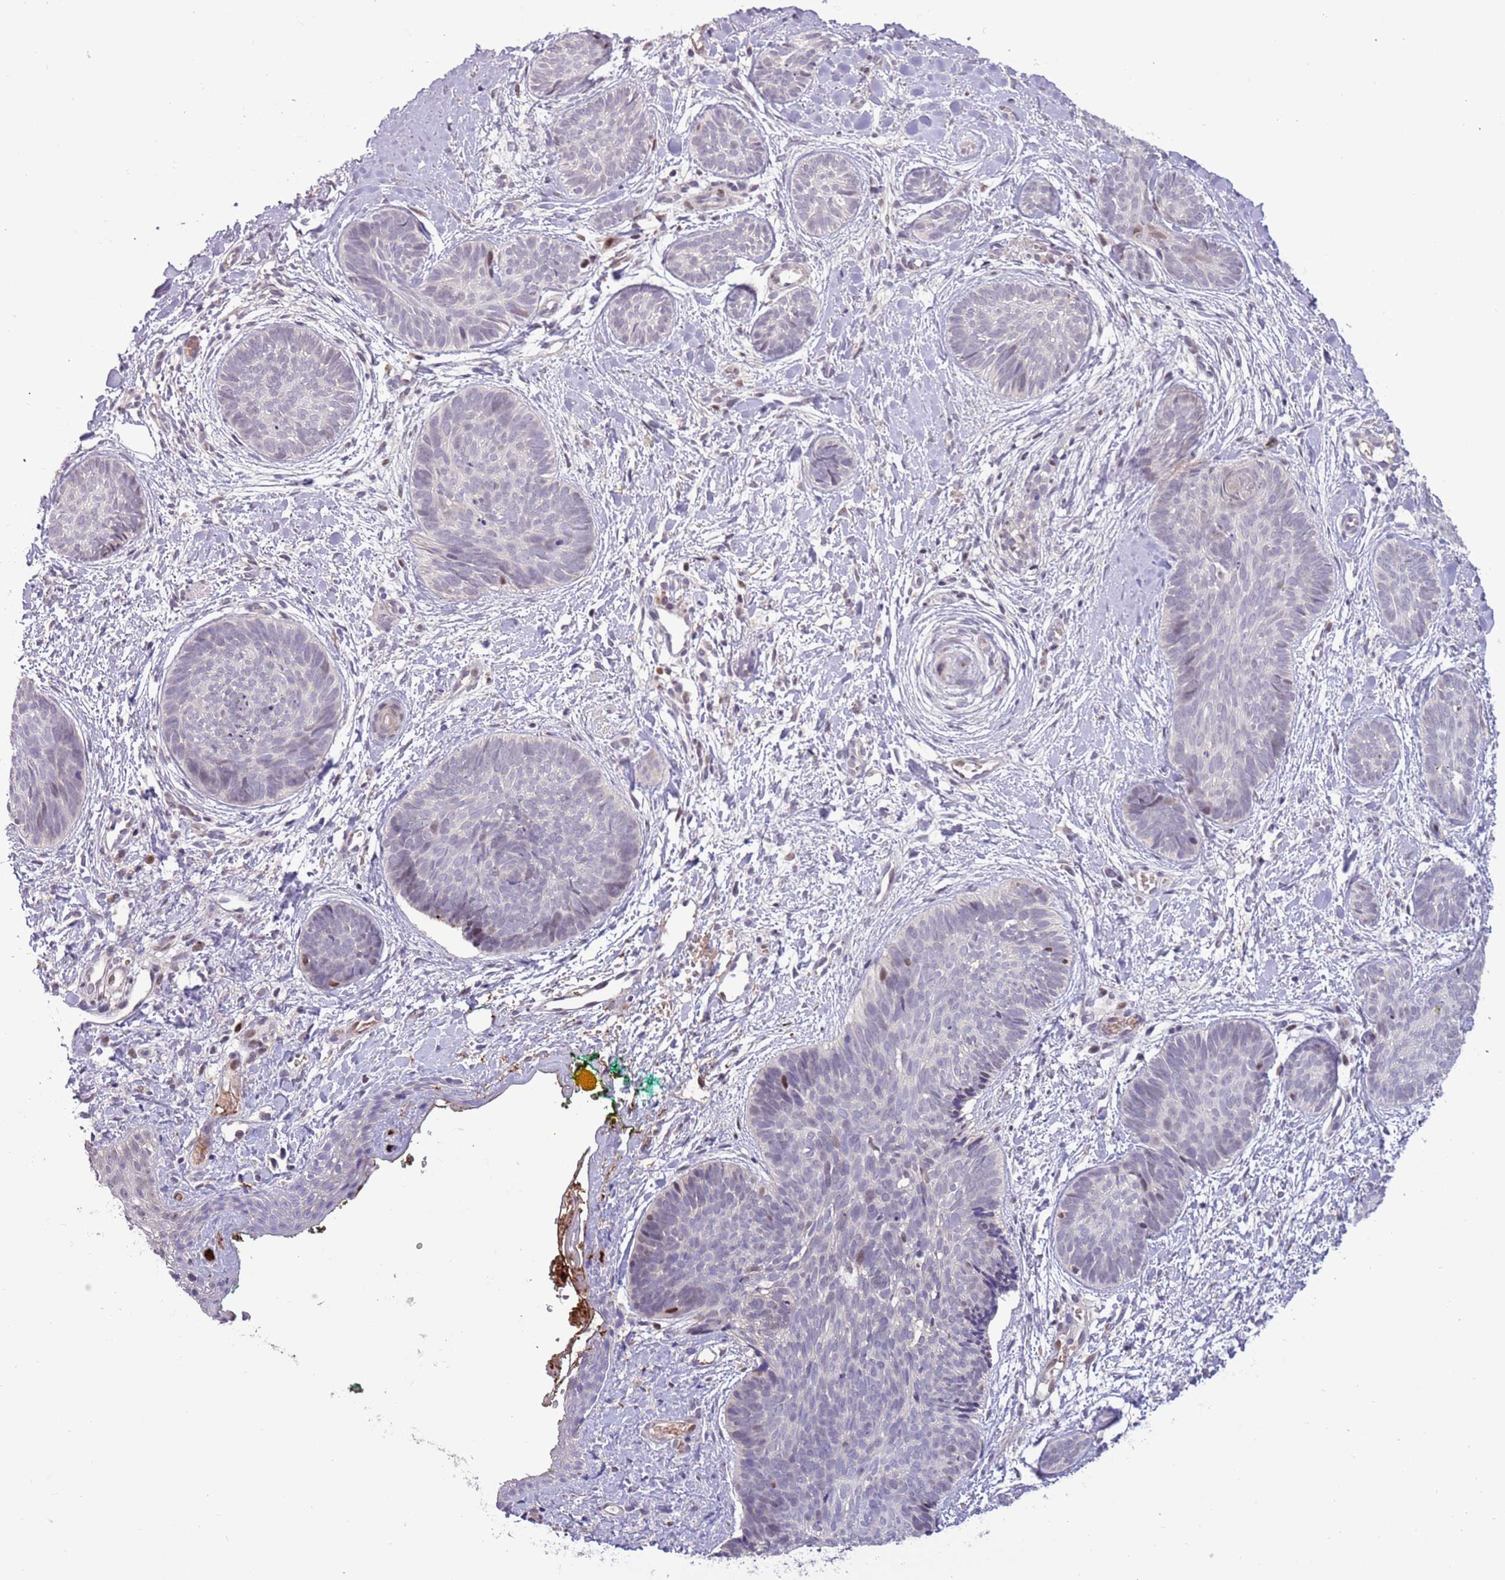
{"staining": {"intensity": "negative", "quantity": "none", "location": "none"}, "tissue": "skin cancer", "cell_type": "Tumor cells", "image_type": "cancer", "snomed": [{"axis": "morphology", "description": "Basal cell carcinoma"}, {"axis": "topography", "description": "Skin"}], "caption": "Protein analysis of skin cancer (basal cell carcinoma) reveals no significant staining in tumor cells. Brightfield microscopy of immunohistochemistry (IHC) stained with DAB (brown) and hematoxylin (blue), captured at high magnification.", "gene": "SHROOM3", "patient": {"sex": "female", "age": 81}}